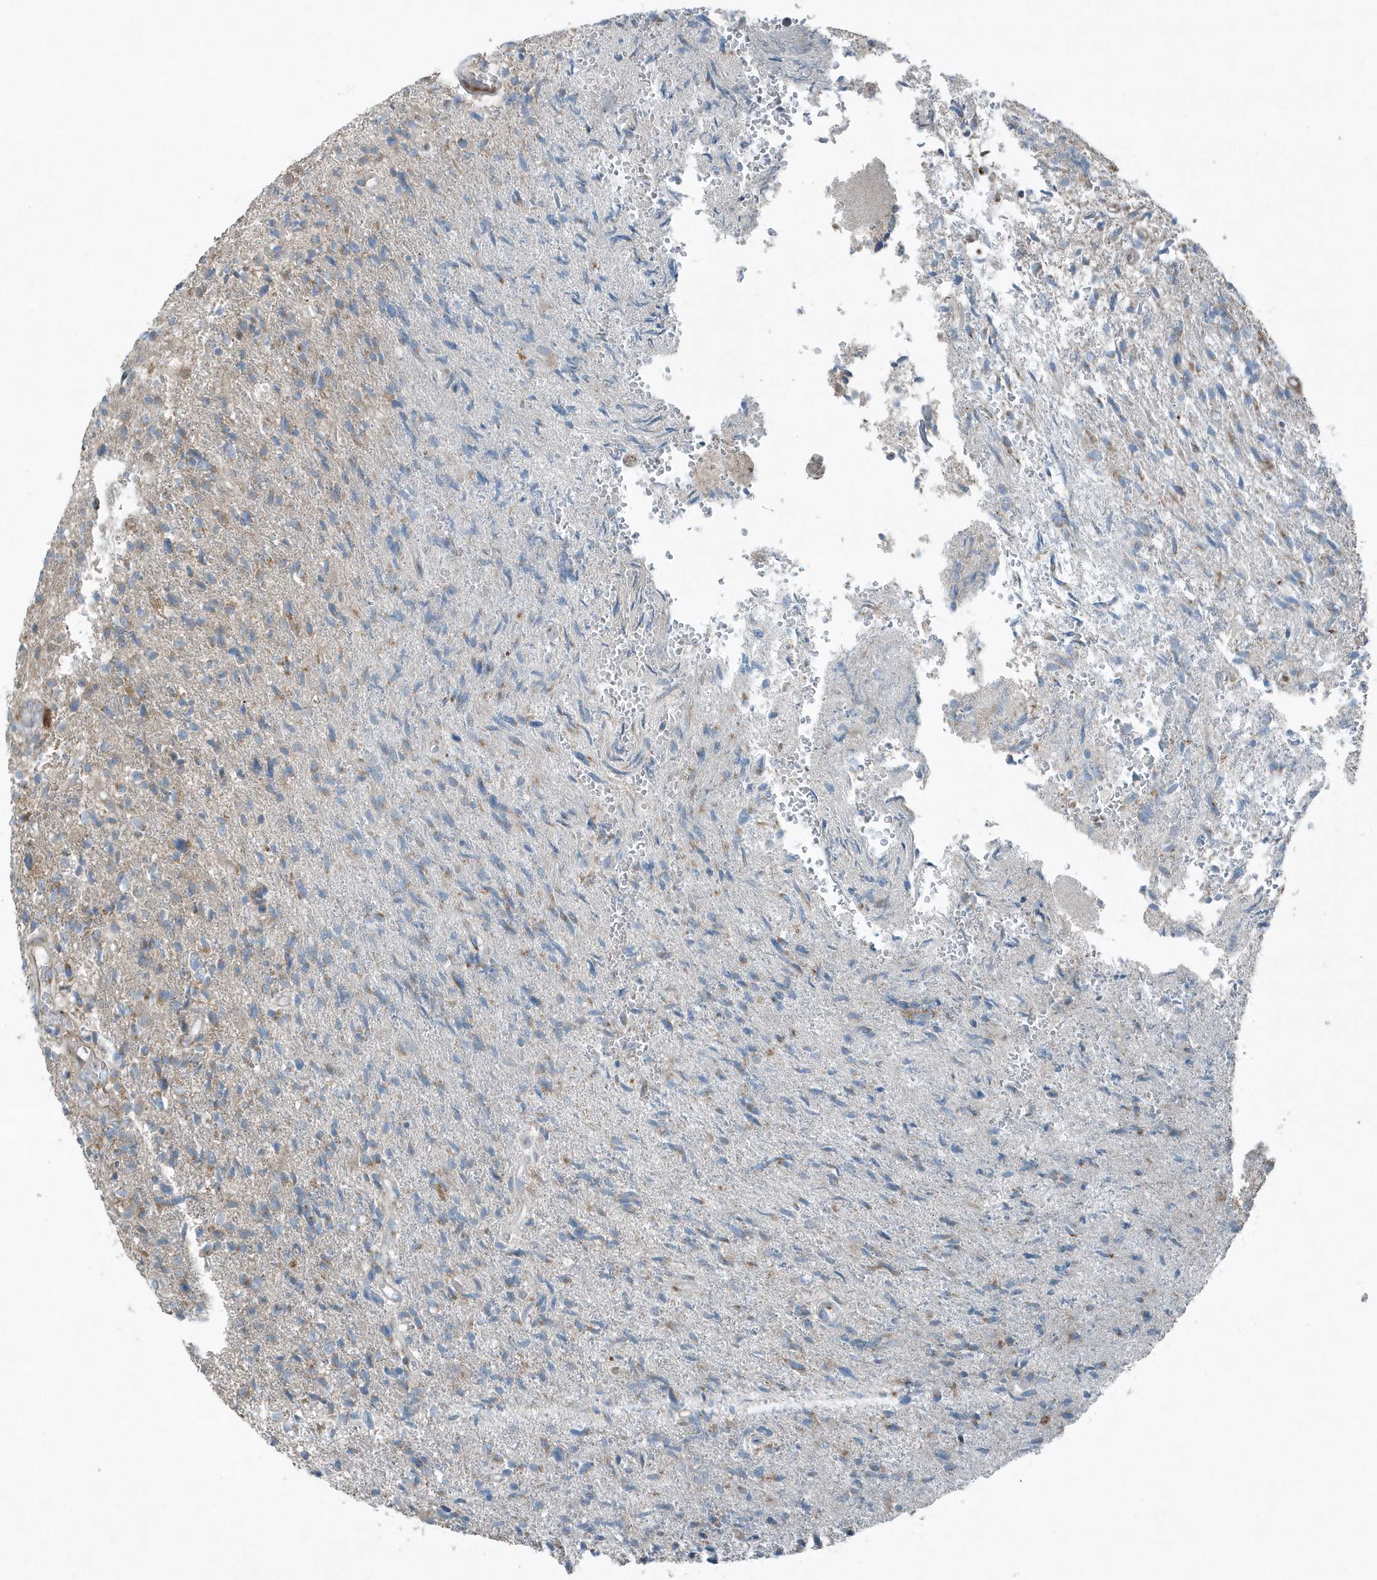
{"staining": {"intensity": "weak", "quantity": "<25%", "location": "cytoplasmic/membranous"}, "tissue": "glioma", "cell_type": "Tumor cells", "image_type": "cancer", "snomed": [{"axis": "morphology", "description": "Glioma, malignant, High grade"}, {"axis": "topography", "description": "Brain"}], "caption": "This image is of glioma stained with immunohistochemistry to label a protein in brown with the nuclei are counter-stained blue. There is no expression in tumor cells. The staining was performed using DAB to visualize the protein expression in brown, while the nuclei were stained in blue with hematoxylin (Magnification: 20x).", "gene": "GCC2", "patient": {"sex": "male", "age": 72}}